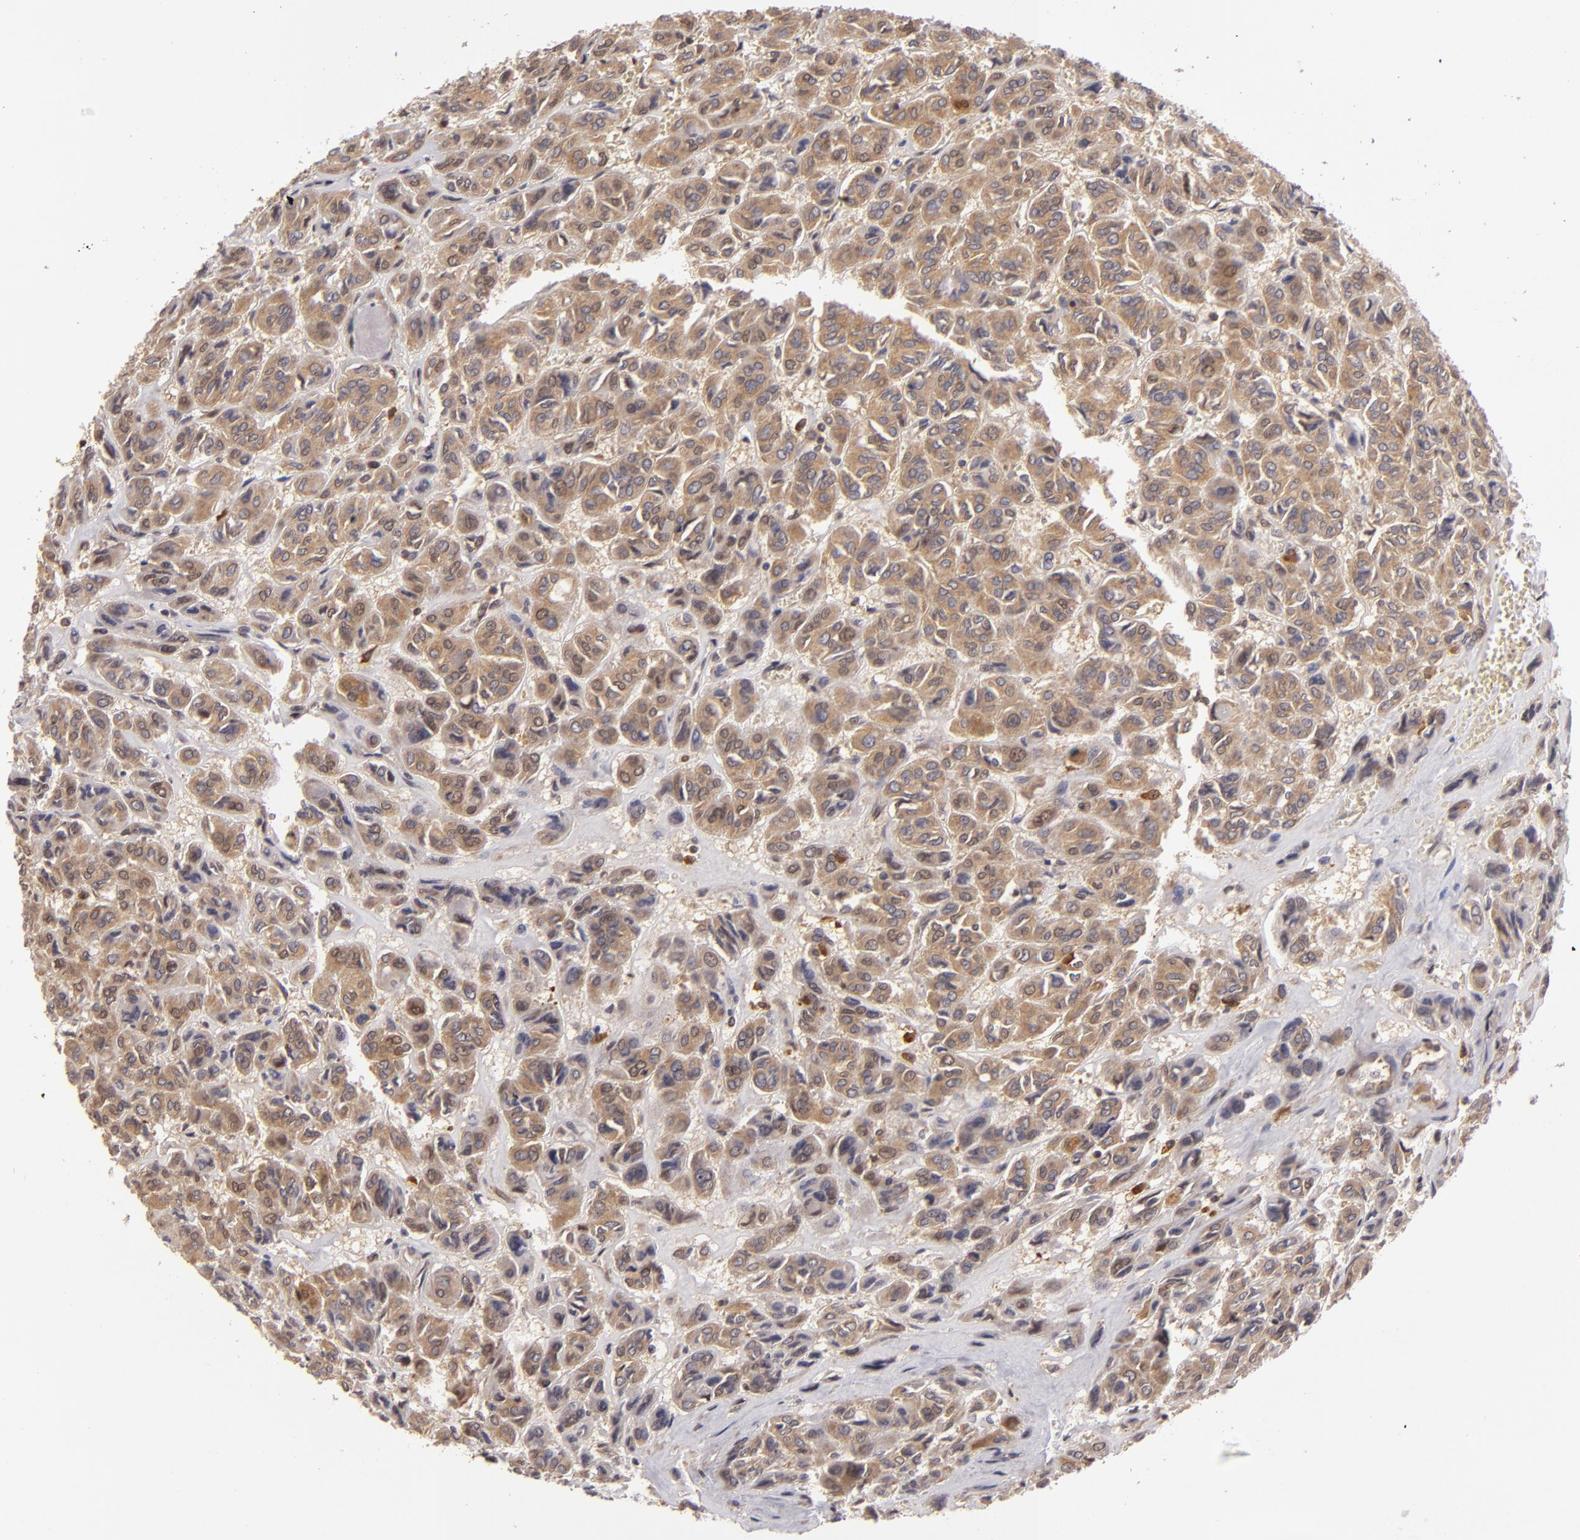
{"staining": {"intensity": "moderate", "quantity": "25%-75%", "location": "cytoplasmic/membranous"}, "tissue": "thyroid cancer", "cell_type": "Tumor cells", "image_type": "cancer", "snomed": [{"axis": "morphology", "description": "Follicular adenoma carcinoma, NOS"}, {"axis": "topography", "description": "Thyroid gland"}], "caption": "IHC histopathology image of human thyroid cancer (follicular adenoma carcinoma) stained for a protein (brown), which displays medium levels of moderate cytoplasmic/membranous staining in about 25%-75% of tumor cells.", "gene": "MAPK3", "patient": {"sex": "female", "age": 71}}